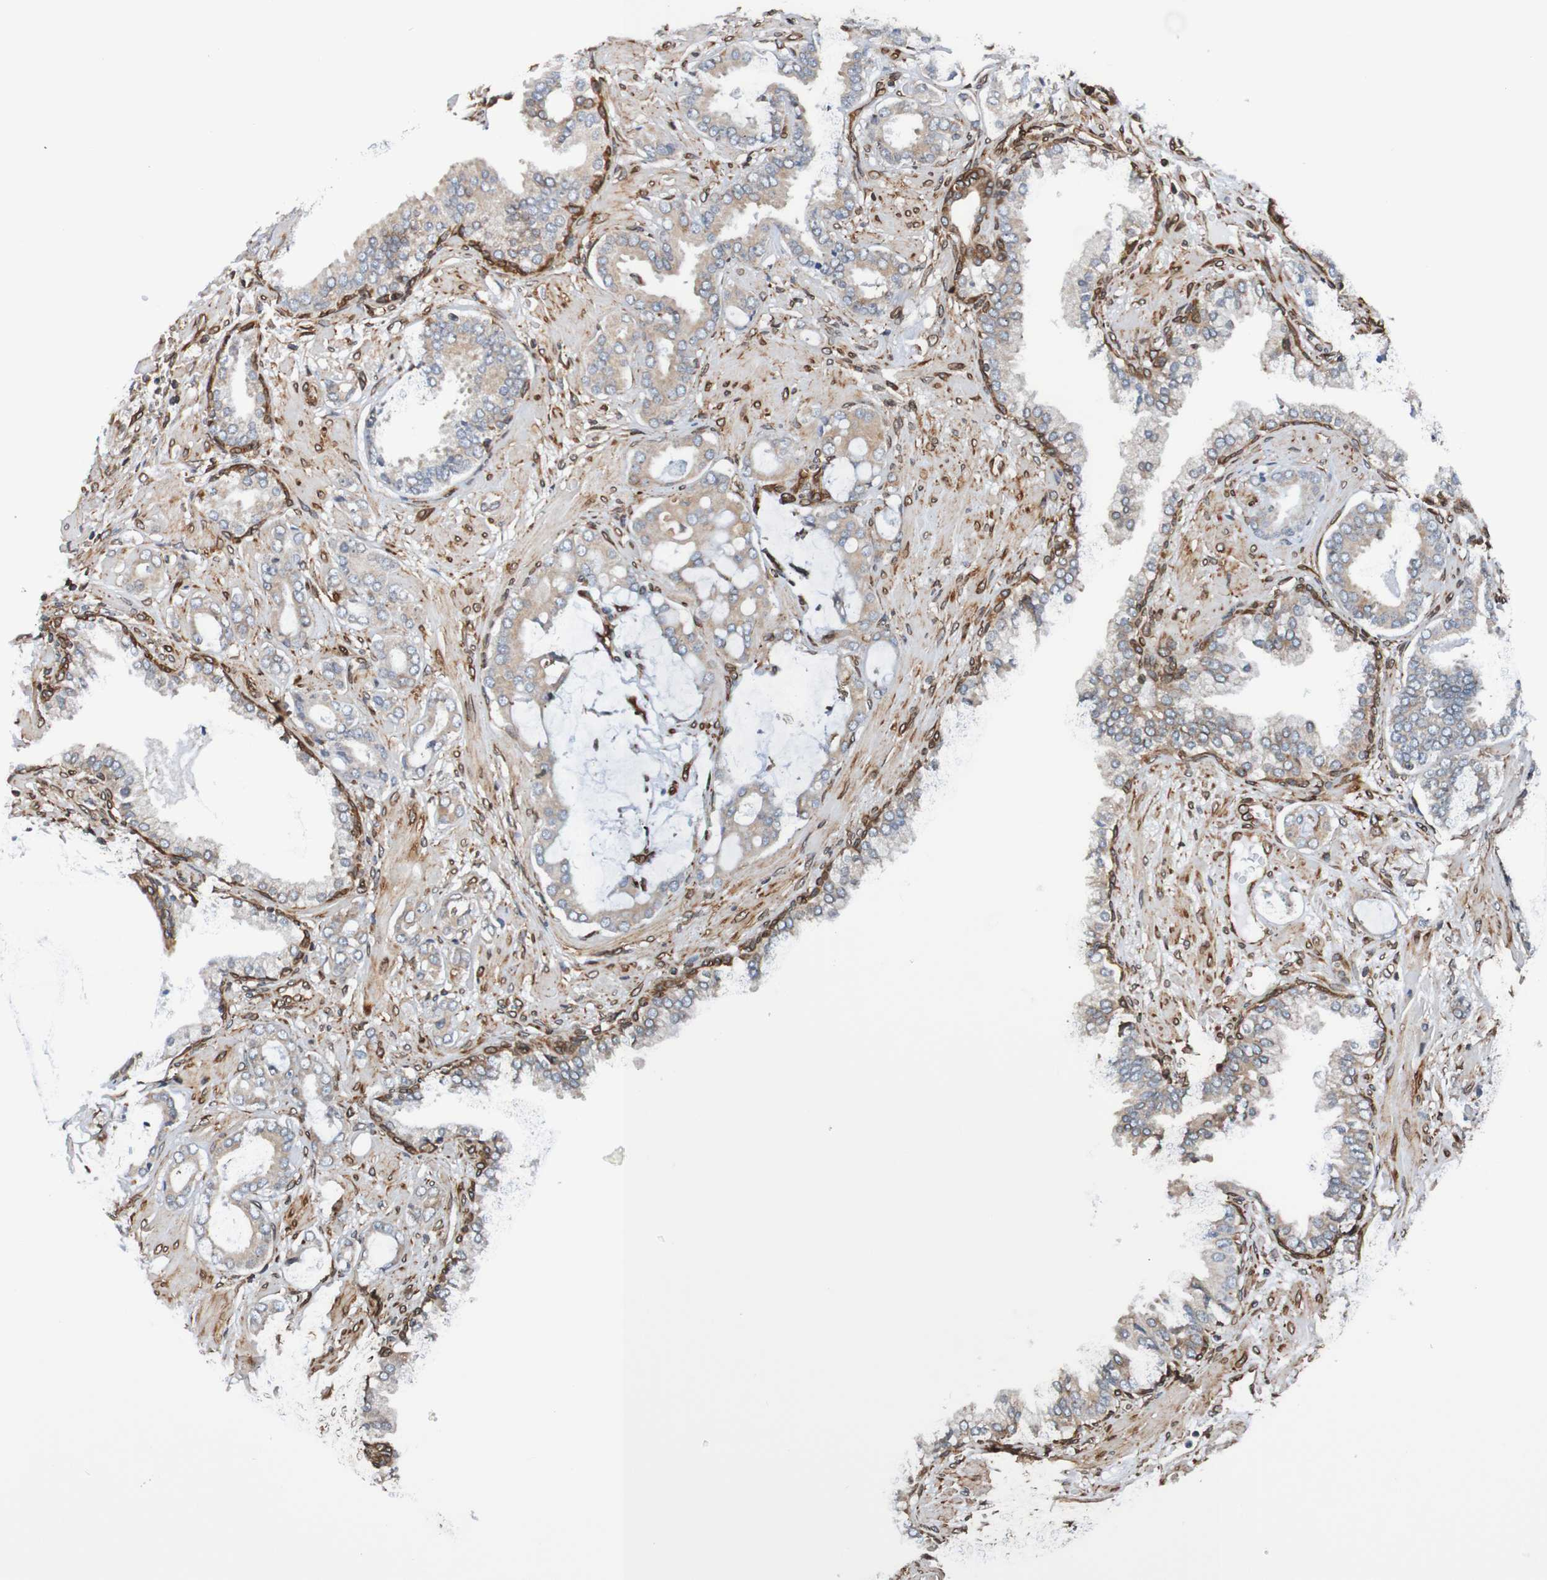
{"staining": {"intensity": "weak", "quantity": "25%-75%", "location": "cytoplasmic/membranous"}, "tissue": "prostate cancer", "cell_type": "Tumor cells", "image_type": "cancer", "snomed": [{"axis": "morphology", "description": "Adenocarcinoma, Low grade"}, {"axis": "topography", "description": "Prostate"}], "caption": "Immunohistochemistry (IHC) photomicrograph of neoplastic tissue: human prostate cancer stained using immunohistochemistry (IHC) displays low levels of weak protein expression localized specifically in the cytoplasmic/membranous of tumor cells, appearing as a cytoplasmic/membranous brown color.", "gene": "TMEM109", "patient": {"sex": "male", "age": 53}}